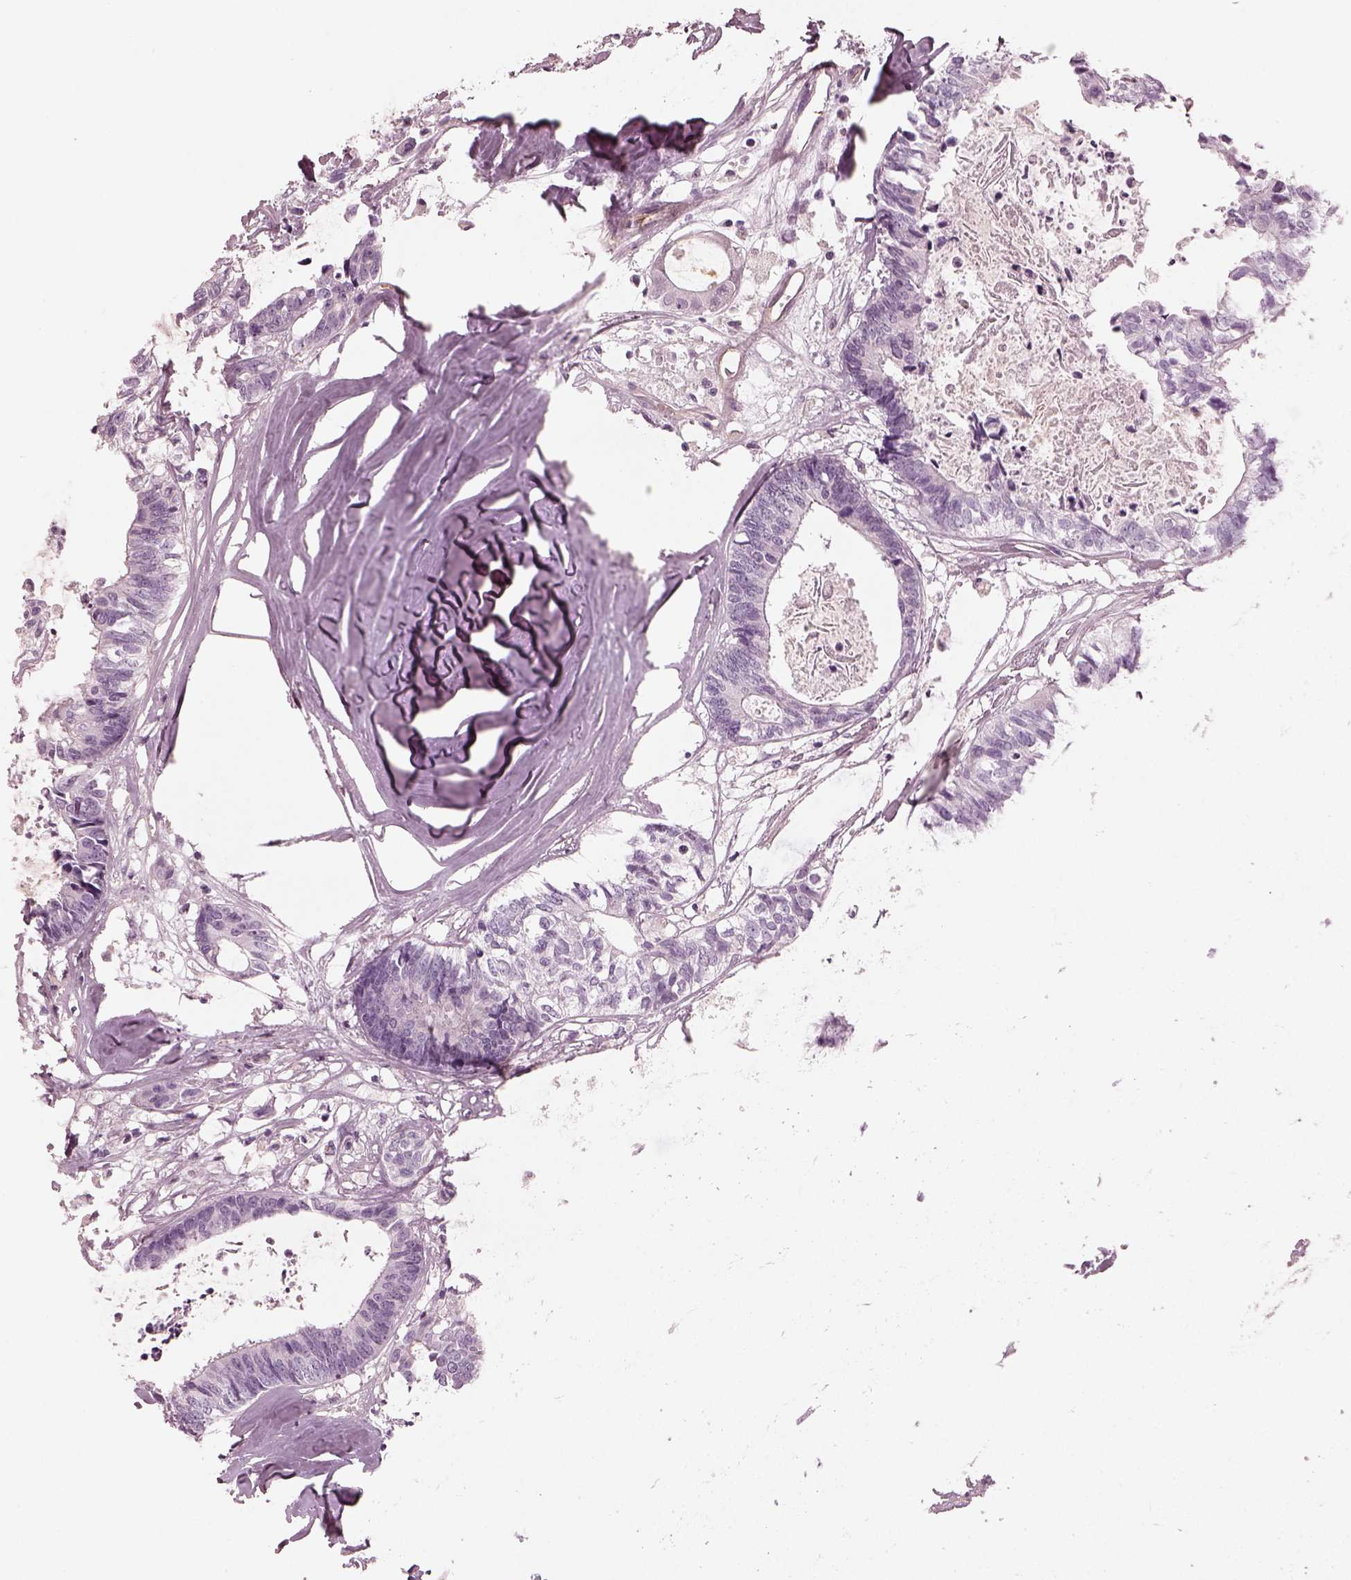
{"staining": {"intensity": "negative", "quantity": "none", "location": "none"}, "tissue": "colorectal cancer", "cell_type": "Tumor cells", "image_type": "cancer", "snomed": [{"axis": "morphology", "description": "Adenocarcinoma, NOS"}, {"axis": "topography", "description": "Colon"}, {"axis": "topography", "description": "Rectum"}], "caption": "A photomicrograph of human adenocarcinoma (colorectal) is negative for staining in tumor cells. (Immunohistochemistry, brightfield microscopy, high magnification).", "gene": "EIF4E1B", "patient": {"sex": "male", "age": 57}}